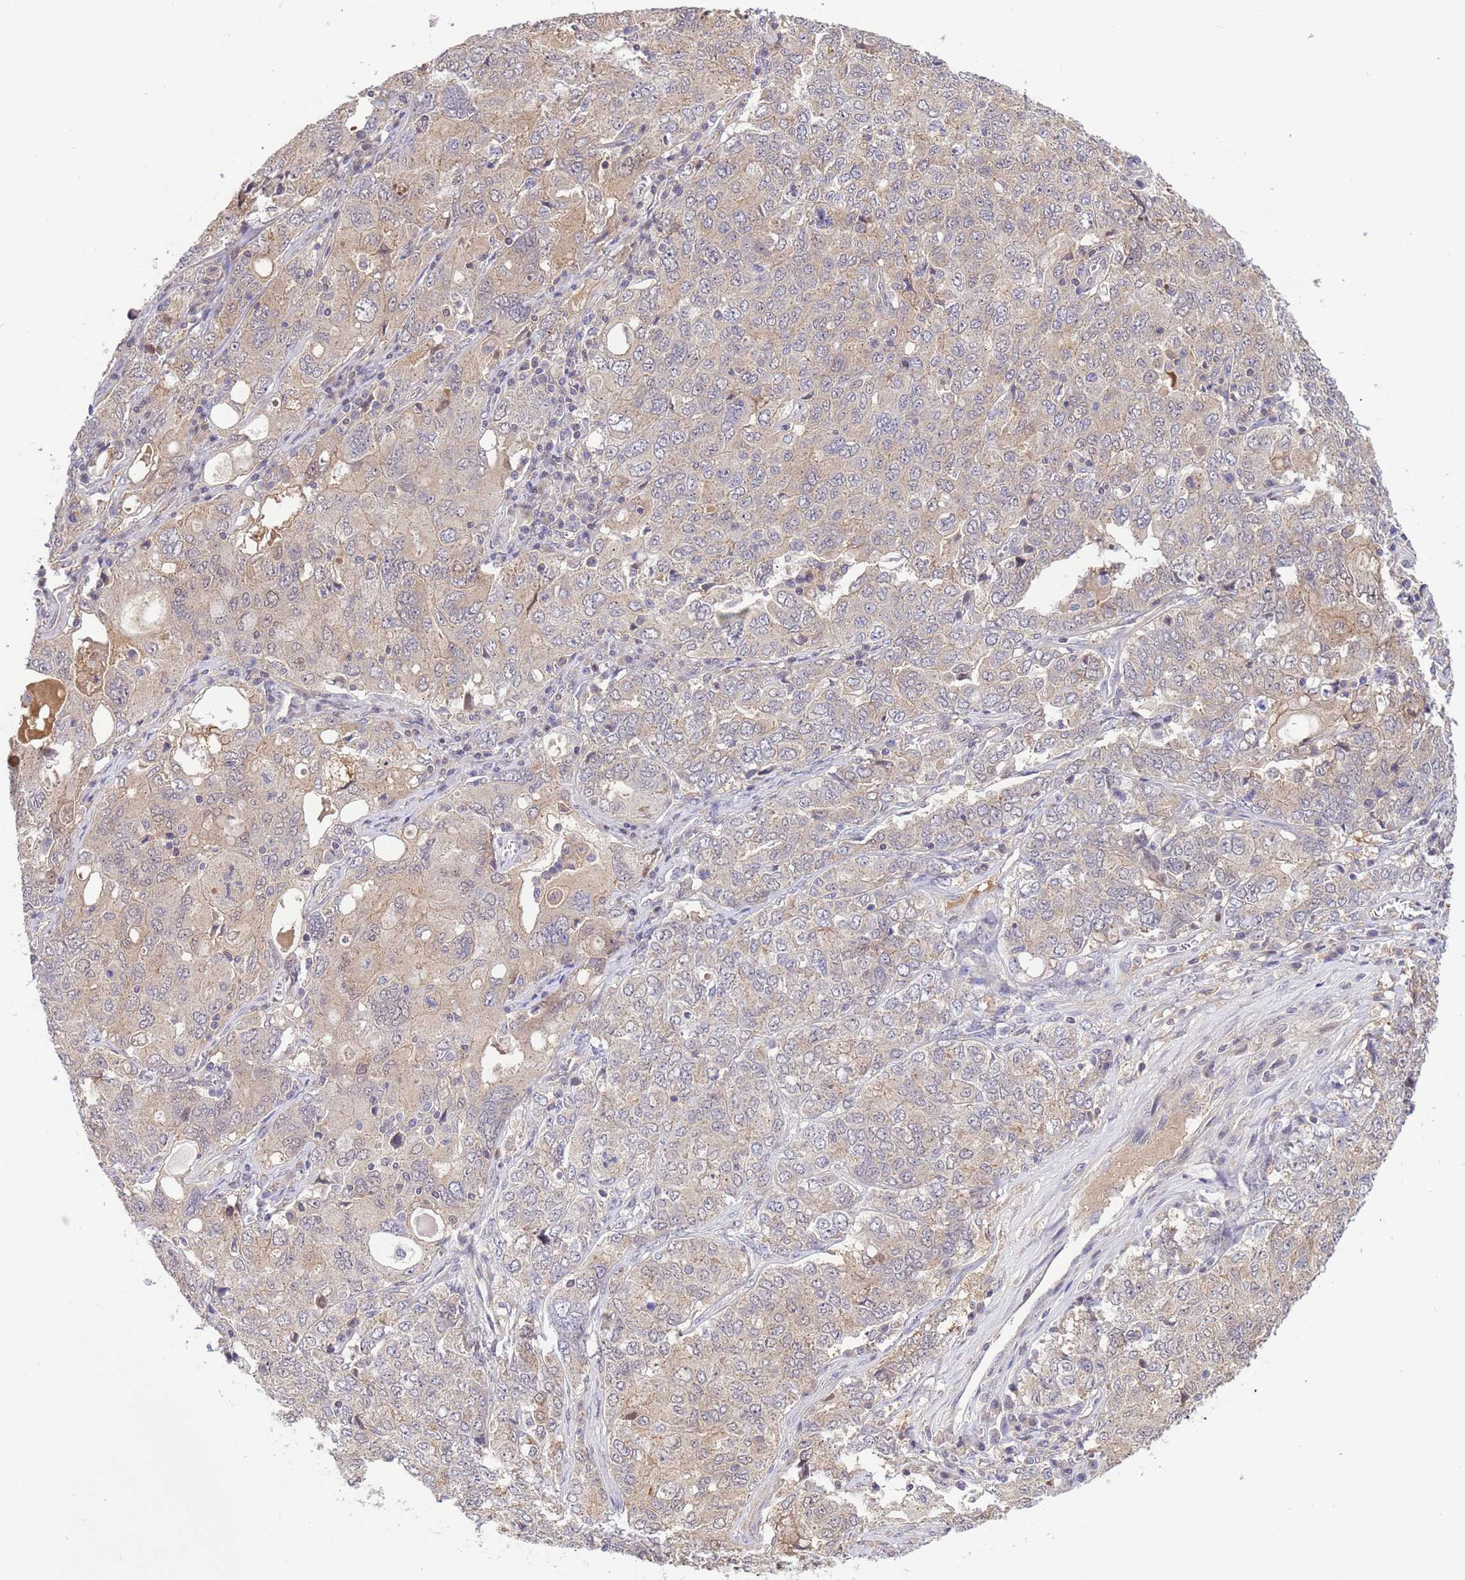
{"staining": {"intensity": "weak", "quantity": "<25%", "location": "cytoplasmic/membranous"}, "tissue": "ovarian cancer", "cell_type": "Tumor cells", "image_type": "cancer", "snomed": [{"axis": "morphology", "description": "Carcinoma, endometroid"}, {"axis": "topography", "description": "Ovary"}], "caption": "Immunohistochemistry image of neoplastic tissue: human ovarian cancer stained with DAB (3,3'-diaminobenzidine) demonstrates no significant protein expression in tumor cells. (Brightfield microscopy of DAB (3,3'-diaminobenzidine) immunohistochemistry at high magnification).", "gene": "GJA10", "patient": {"sex": "female", "age": 62}}